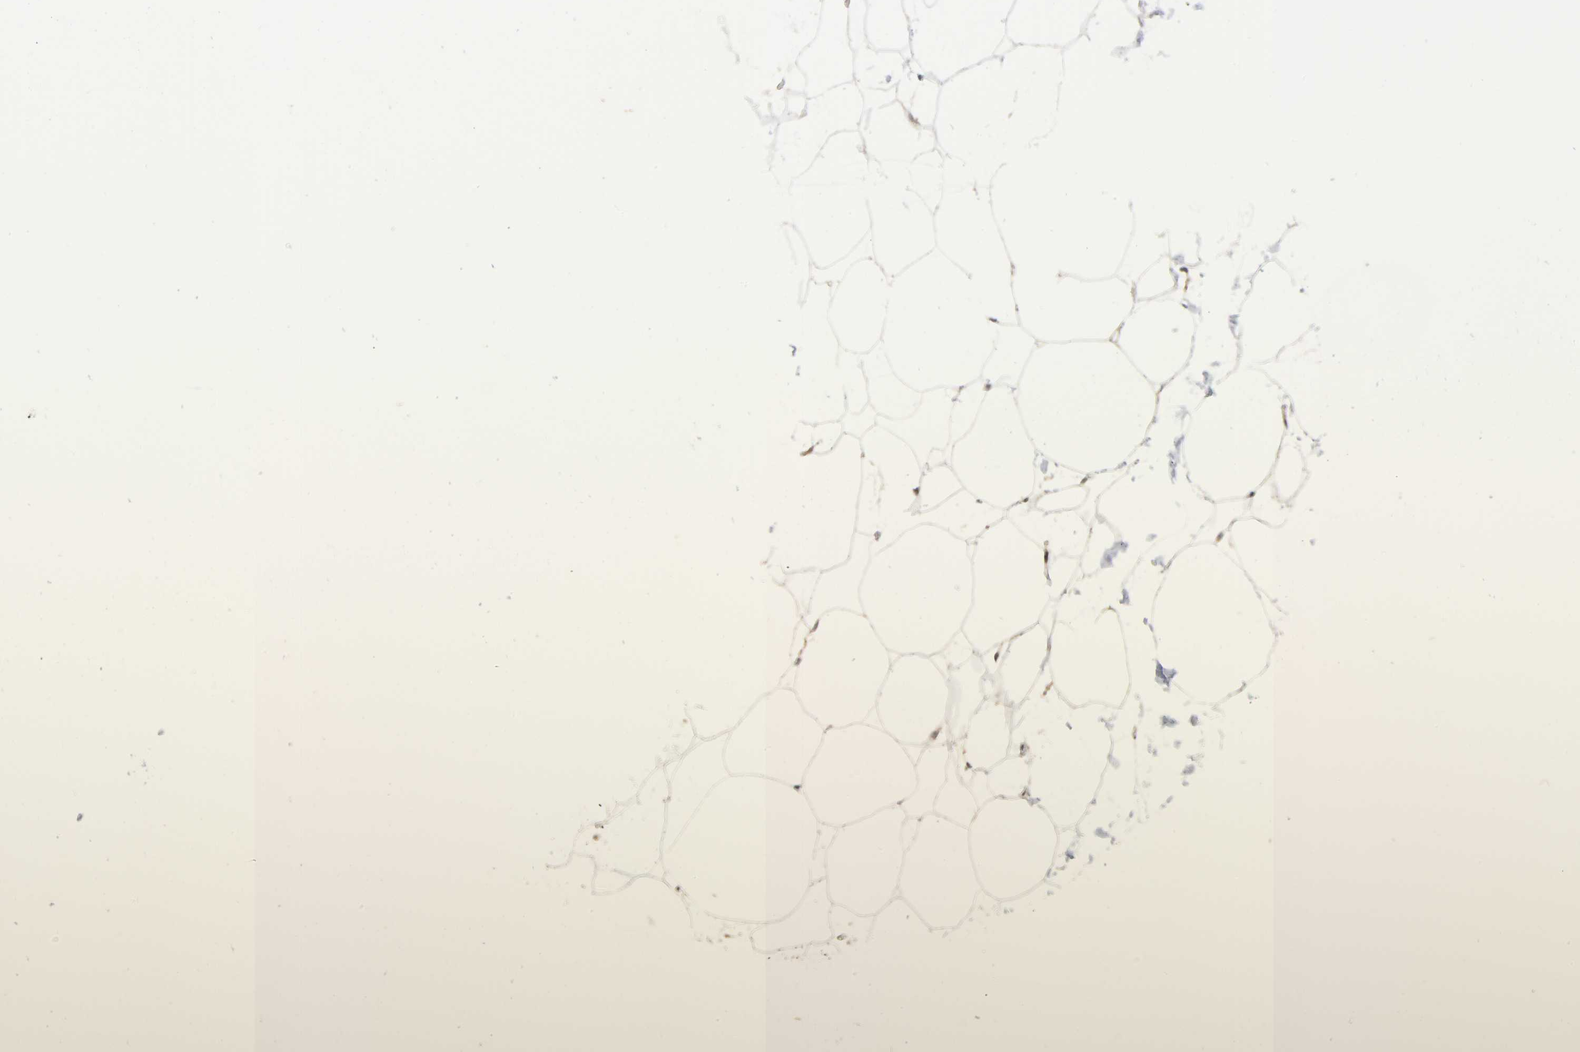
{"staining": {"intensity": "negative", "quantity": "none", "location": "none"}, "tissue": "adipose tissue", "cell_type": "Adipocytes", "image_type": "normal", "snomed": [{"axis": "morphology", "description": "Normal tissue, NOS"}, {"axis": "morphology", "description": "Duct carcinoma"}, {"axis": "topography", "description": "Breast"}, {"axis": "topography", "description": "Adipose tissue"}], "caption": "IHC micrograph of benign adipose tissue: human adipose tissue stained with DAB reveals no significant protein positivity in adipocytes.", "gene": "AUH", "patient": {"sex": "female", "age": 37}}